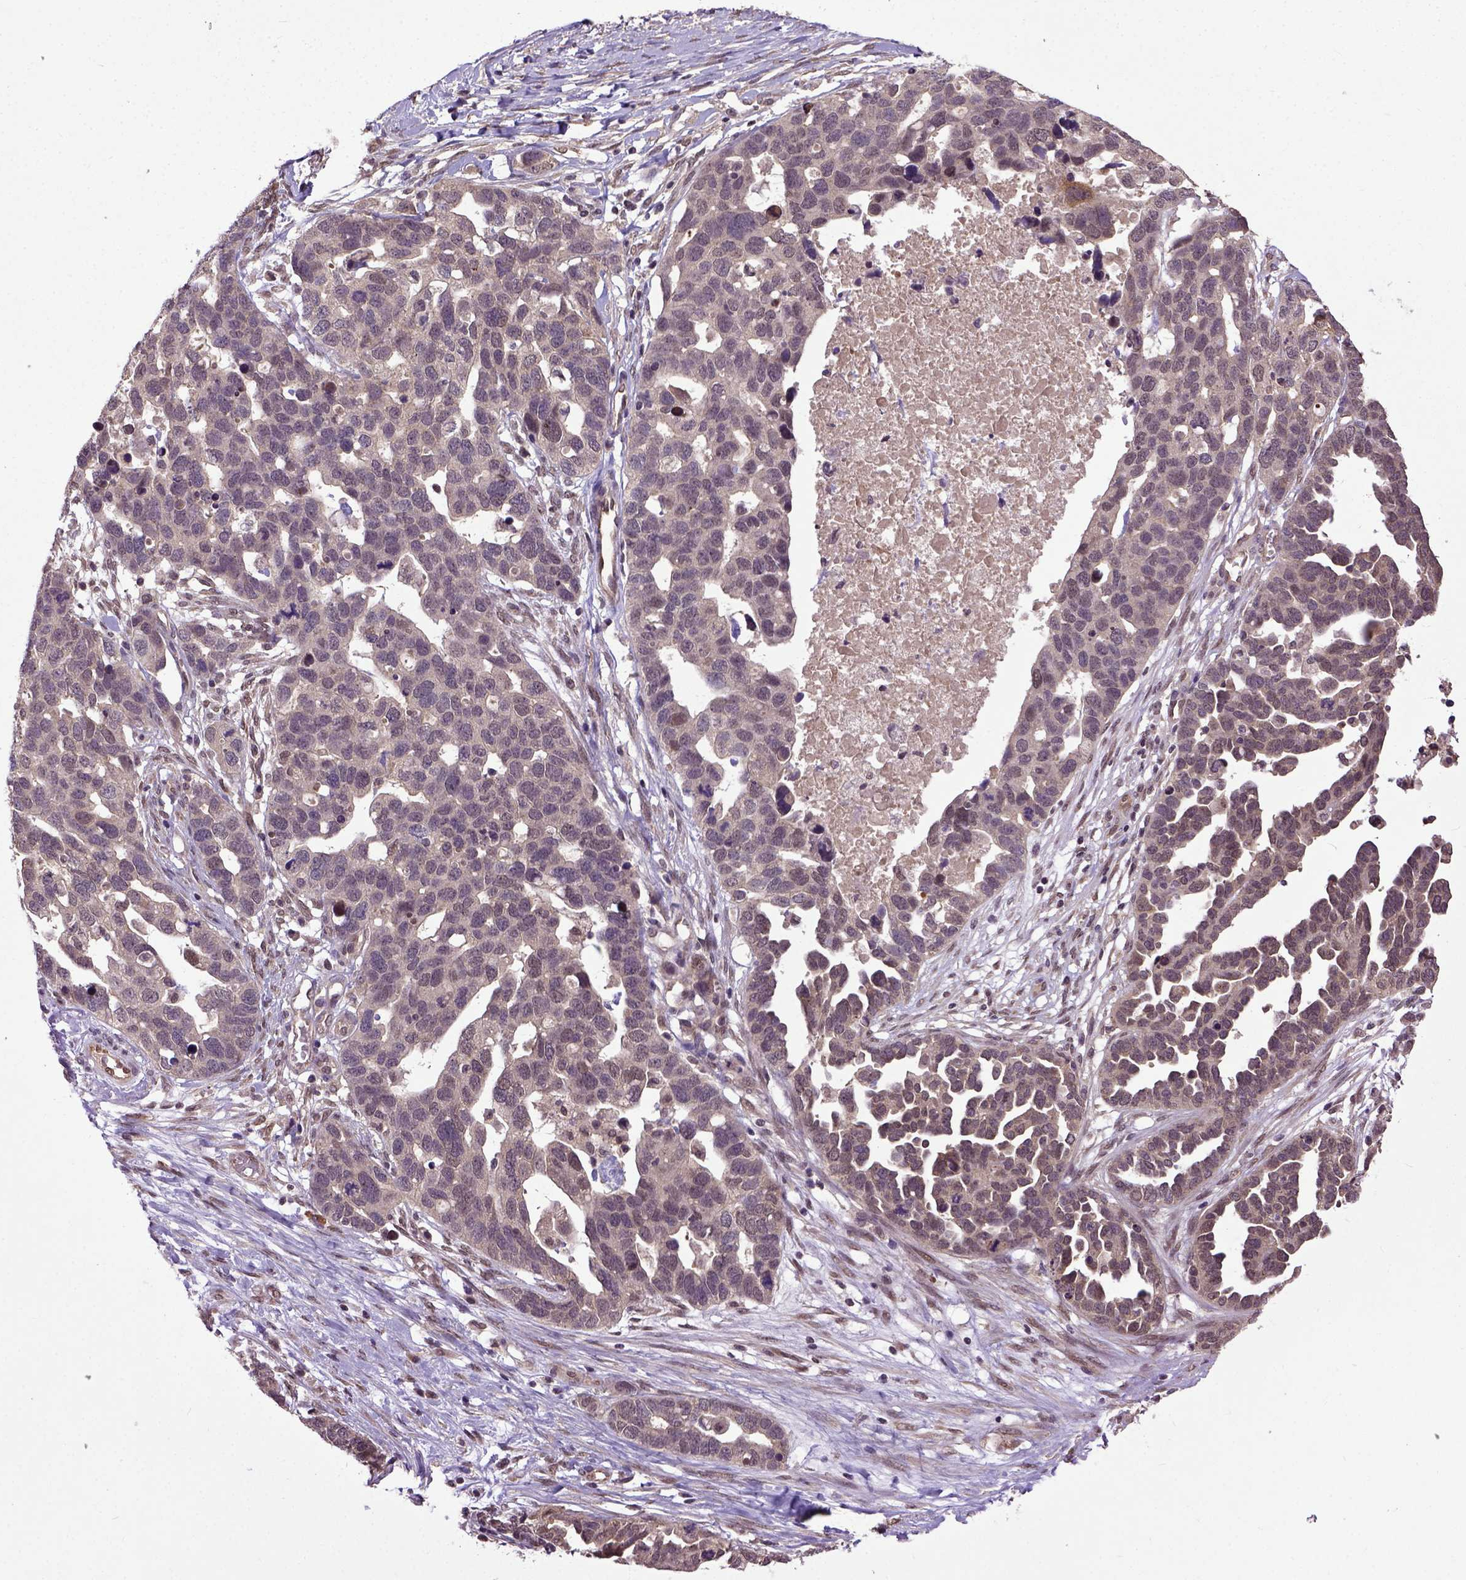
{"staining": {"intensity": "negative", "quantity": "none", "location": "none"}, "tissue": "ovarian cancer", "cell_type": "Tumor cells", "image_type": "cancer", "snomed": [{"axis": "morphology", "description": "Cystadenocarcinoma, serous, NOS"}, {"axis": "topography", "description": "Ovary"}], "caption": "Human ovarian cancer stained for a protein using IHC displays no positivity in tumor cells.", "gene": "UBA3", "patient": {"sex": "female", "age": 54}}